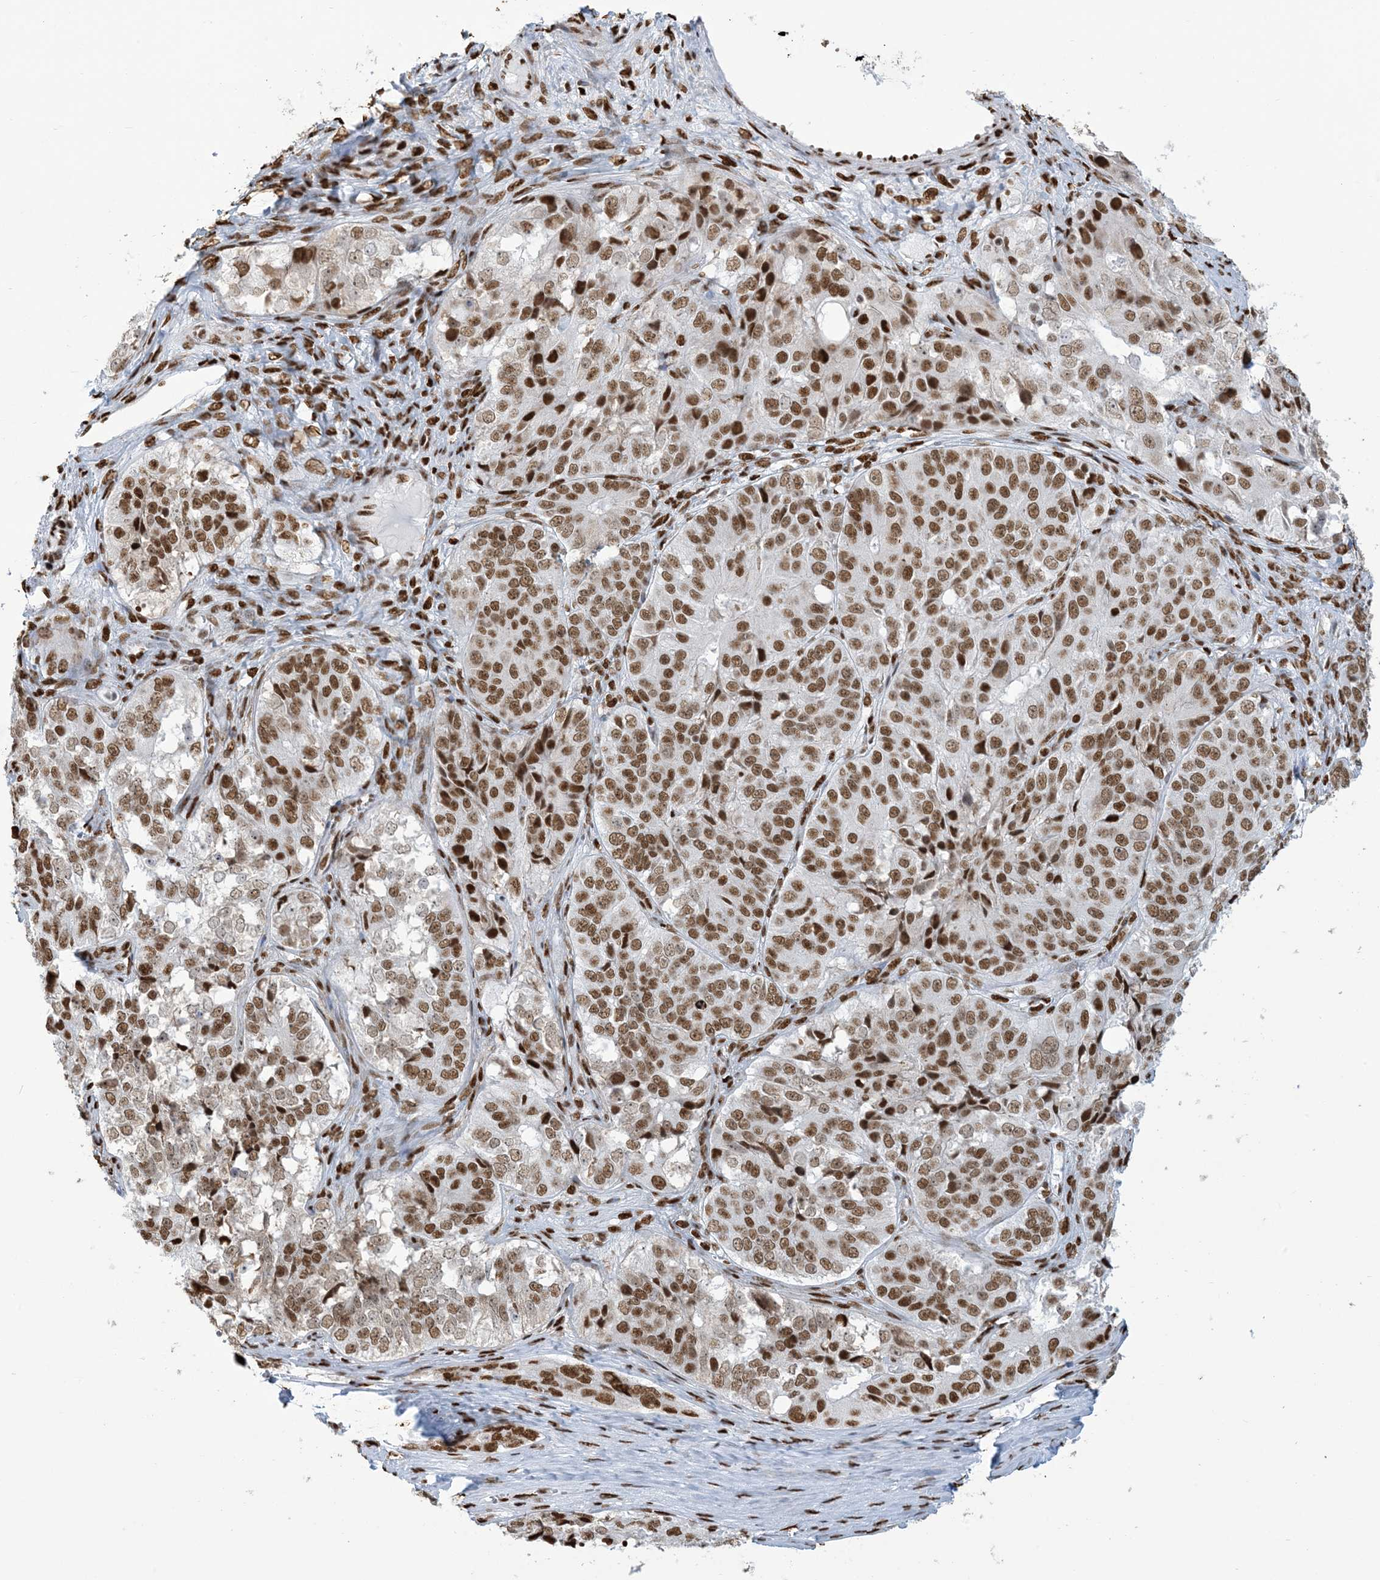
{"staining": {"intensity": "moderate", "quantity": ">75%", "location": "nuclear"}, "tissue": "ovarian cancer", "cell_type": "Tumor cells", "image_type": "cancer", "snomed": [{"axis": "morphology", "description": "Carcinoma, endometroid"}, {"axis": "topography", "description": "Ovary"}], "caption": "About >75% of tumor cells in ovarian cancer exhibit moderate nuclear protein staining as visualized by brown immunohistochemical staining.", "gene": "STAG1", "patient": {"sex": "female", "age": 51}}